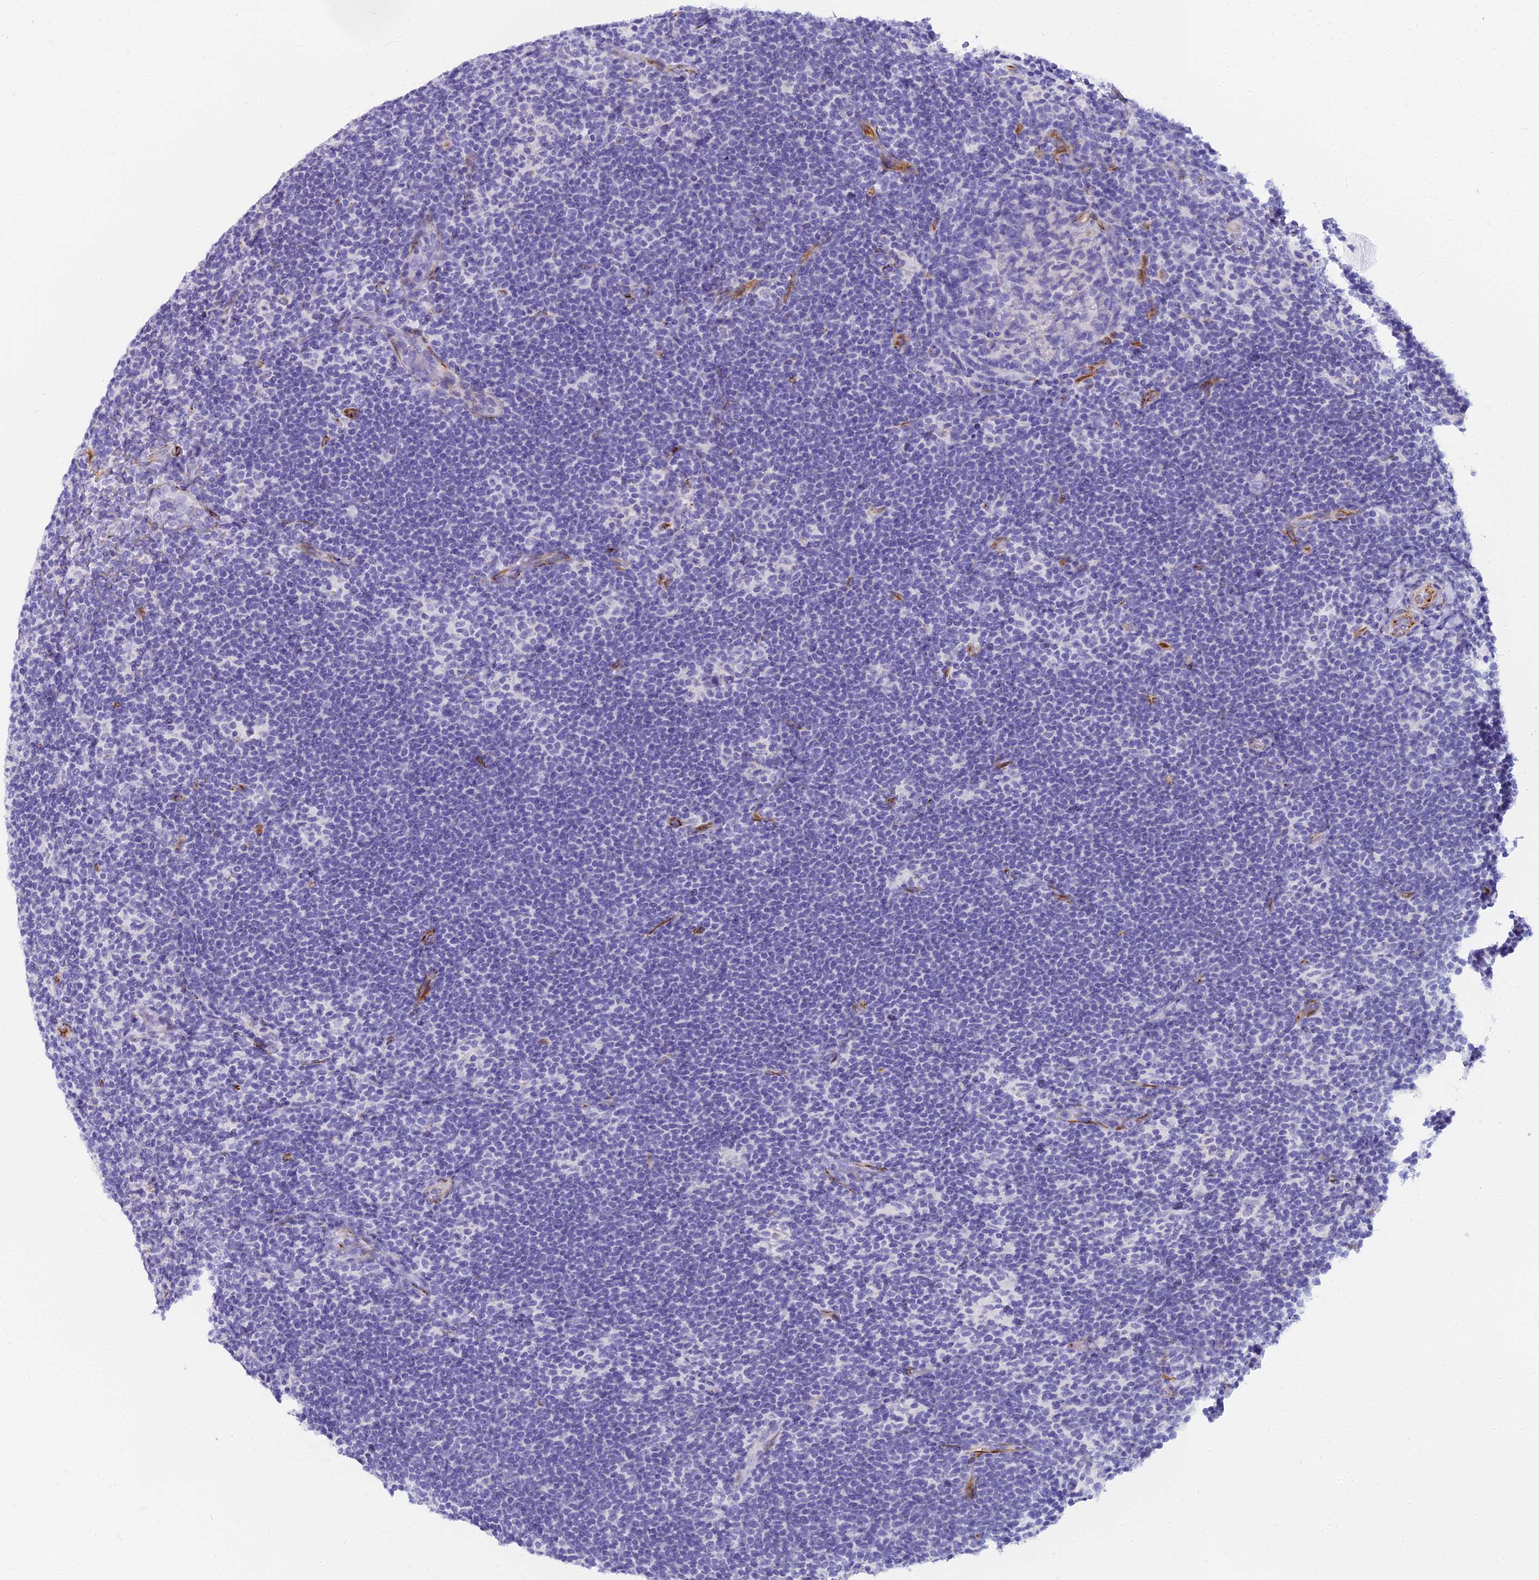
{"staining": {"intensity": "negative", "quantity": "none", "location": "none"}, "tissue": "lymphoma", "cell_type": "Tumor cells", "image_type": "cancer", "snomed": [{"axis": "morphology", "description": "Hodgkin's disease, NOS"}, {"axis": "topography", "description": "Lymph node"}], "caption": "Protein analysis of Hodgkin's disease shows no significant expression in tumor cells. (Stains: DAB immunohistochemistry with hematoxylin counter stain, Microscopy: brightfield microscopy at high magnification).", "gene": "EVI2A", "patient": {"sex": "female", "age": 57}}